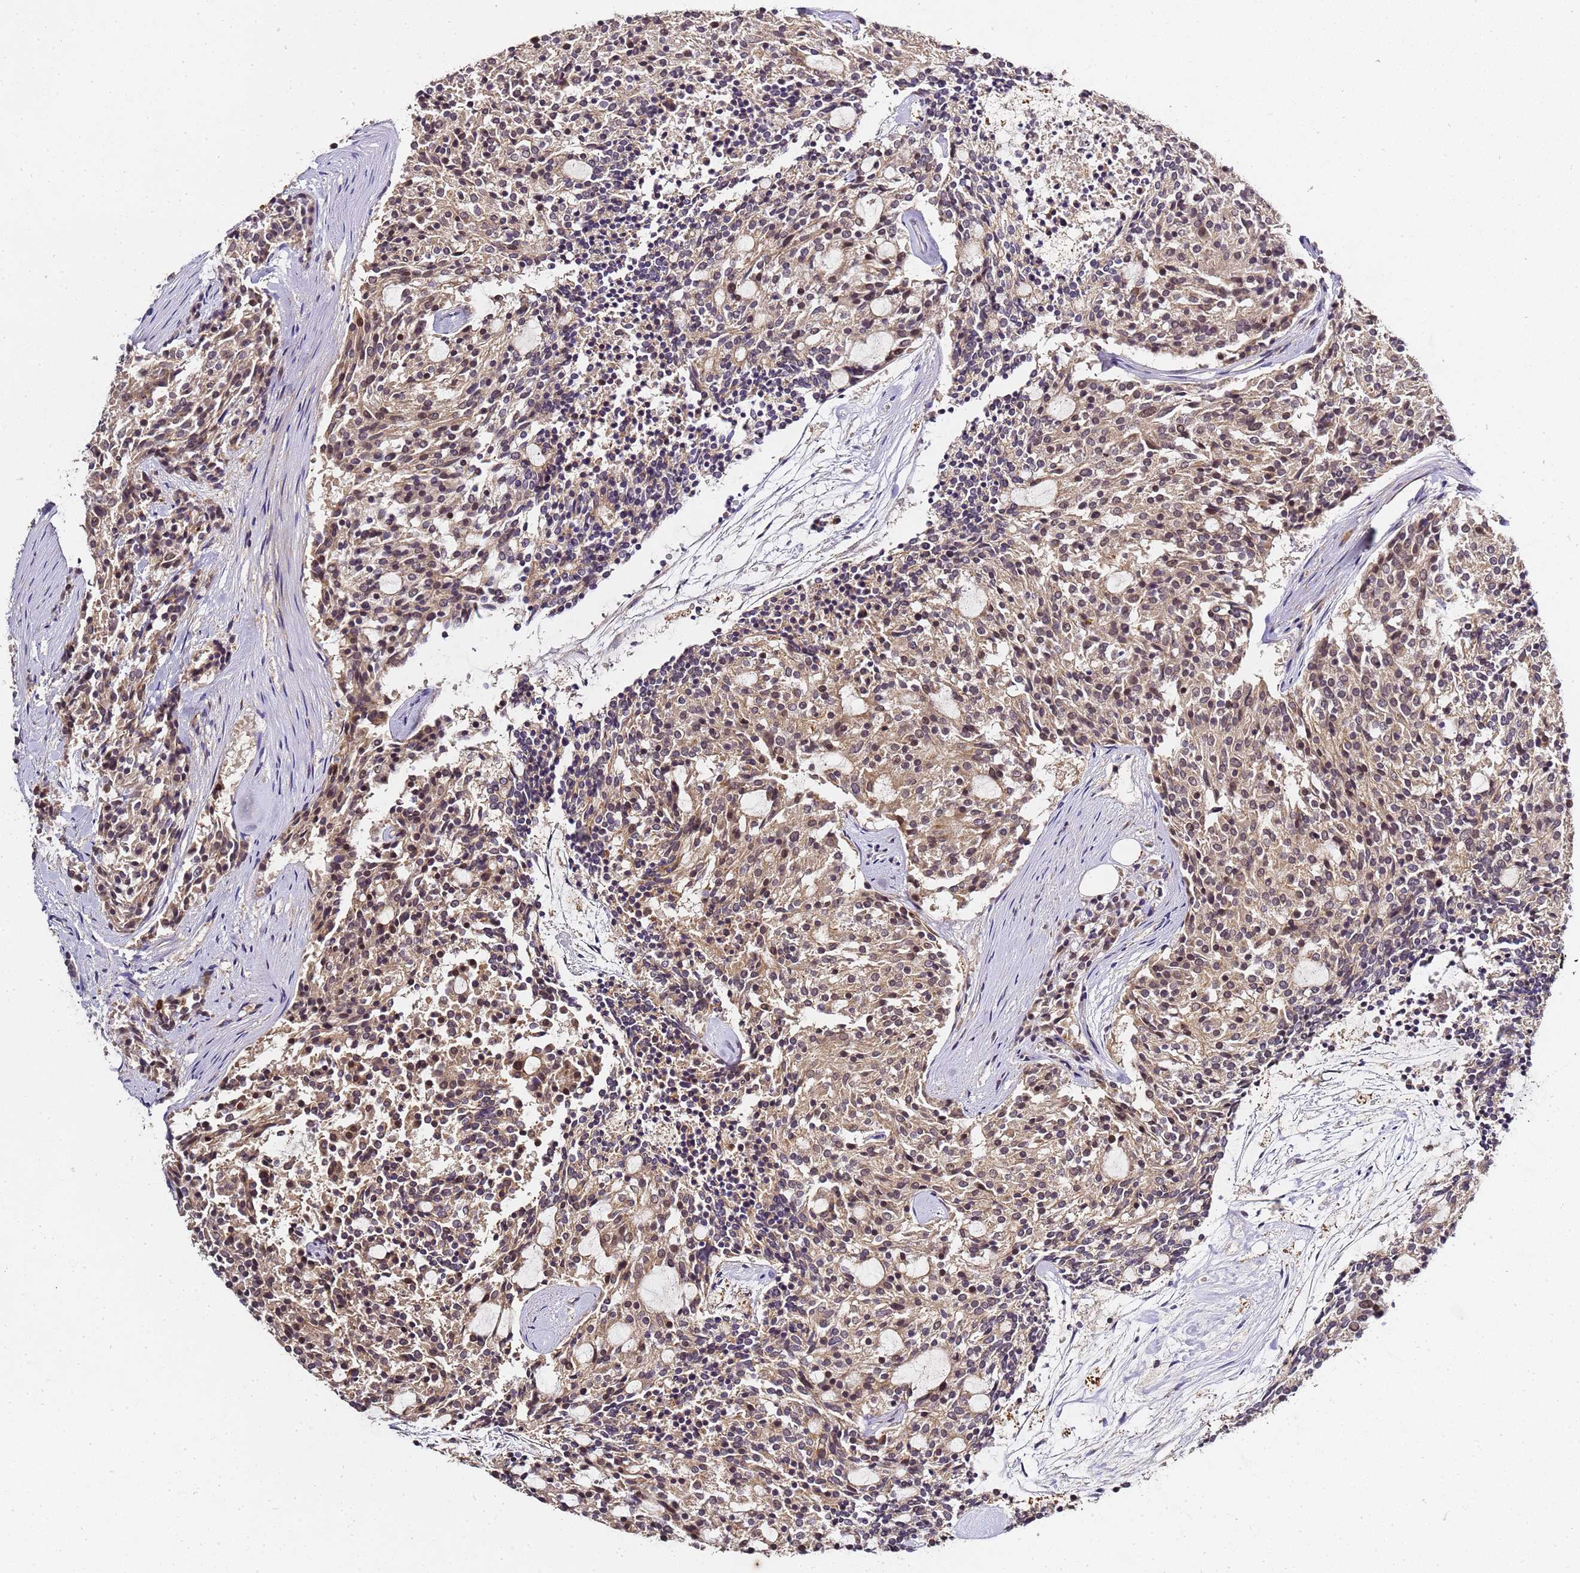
{"staining": {"intensity": "weak", "quantity": ">75%", "location": "cytoplasmic/membranous,nuclear"}, "tissue": "carcinoid", "cell_type": "Tumor cells", "image_type": "cancer", "snomed": [{"axis": "morphology", "description": "Carcinoid, malignant, NOS"}, {"axis": "topography", "description": "Pancreas"}], "caption": "Protein analysis of carcinoid tissue demonstrates weak cytoplasmic/membranous and nuclear staining in about >75% of tumor cells.", "gene": "LGI4", "patient": {"sex": "female", "age": 54}}